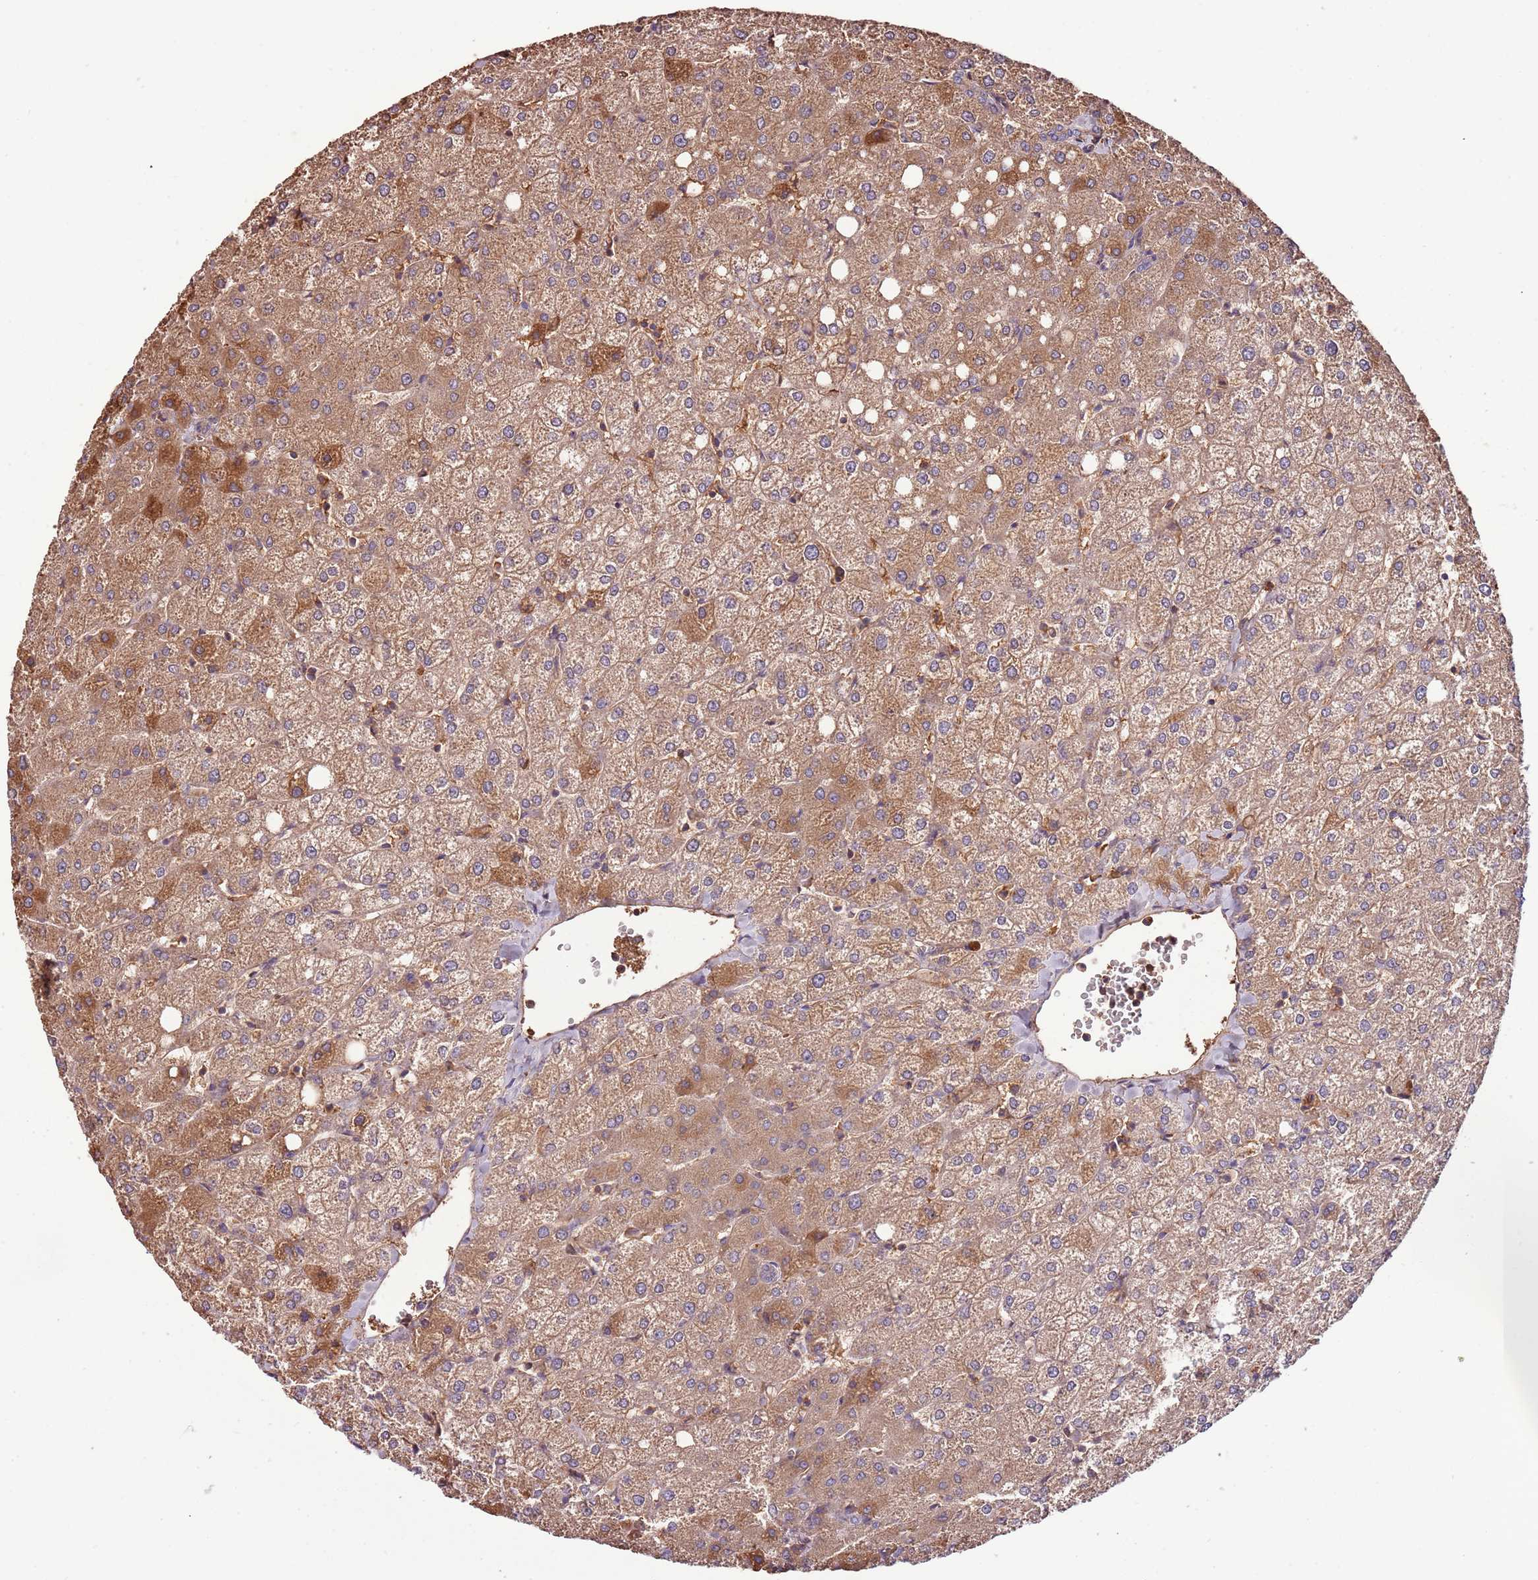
{"staining": {"intensity": "weak", "quantity": "<25%", "location": "cytoplasmic/membranous"}, "tissue": "liver", "cell_type": "Cholangiocytes", "image_type": "normal", "snomed": [{"axis": "morphology", "description": "Normal tissue, NOS"}, {"axis": "topography", "description": "Liver"}], "caption": "High magnification brightfield microscopy of normal liver stained with DAB (brown) and counterstained with hematoxylin (blue): cholangiocytes show no significant staining.", "gene": "DENR", "patient": {"sex": "female", "age": 54}}